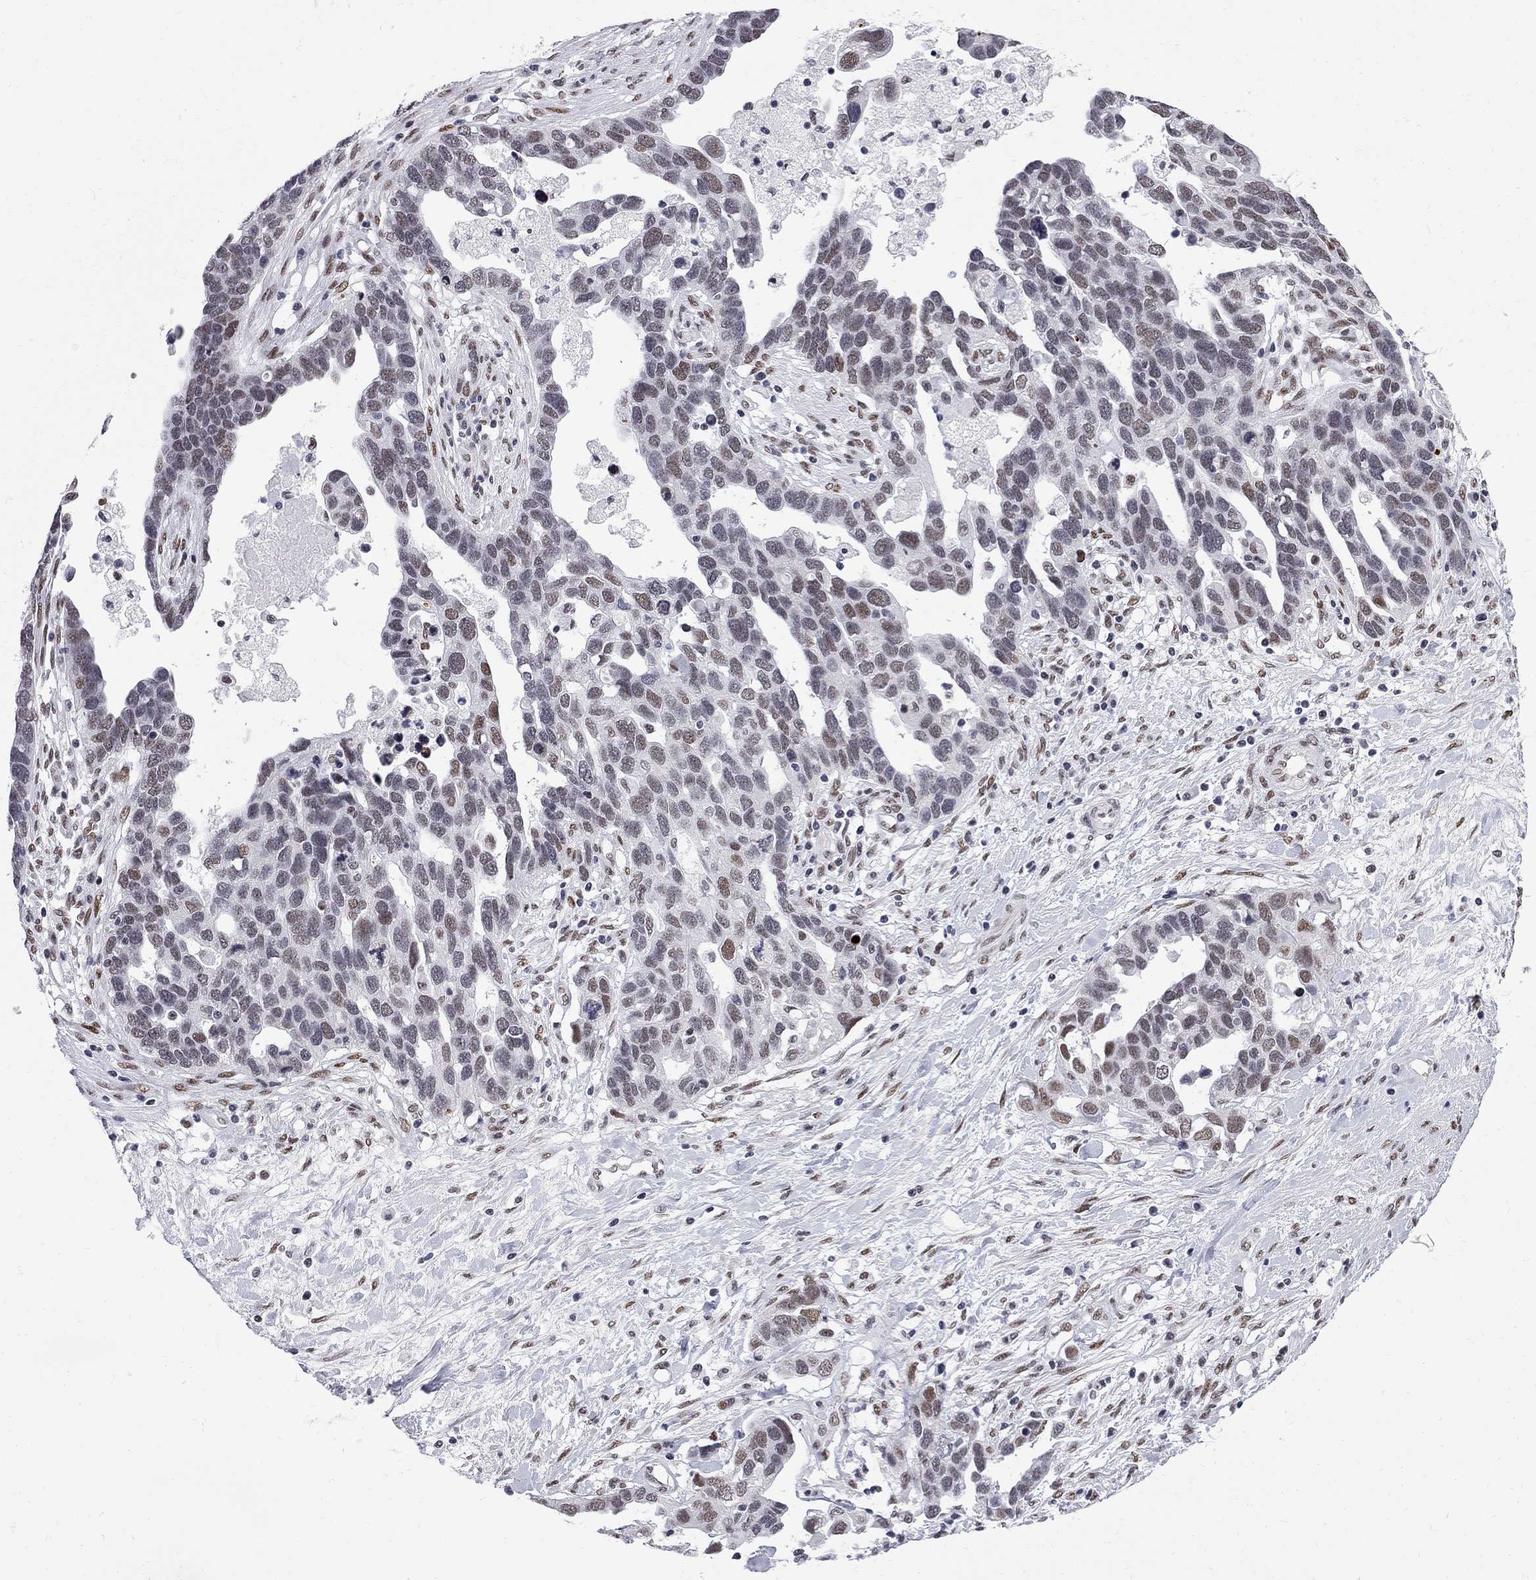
{"staining": {"intensity": "moderate", "quantity": "<25%", "location": "nuclear"}, "tissue": "ovarian cancer", "cell_type": "Tumor cells", "image_type": "cancer", "snomed": [{"axis": "morphology", "description": "Cystadenocarcinoma, serous, NOS"}, {"axis": "topography", "description": "Ovary"}], "caption": "A micrograph of human serous cystadenocarcinoma (ovarian) stained for a protein reveals moderate nuclear brown staining in tumor cells.", "gene": "ZBTB47", "patient": {"sex": "female", "age": 54}}